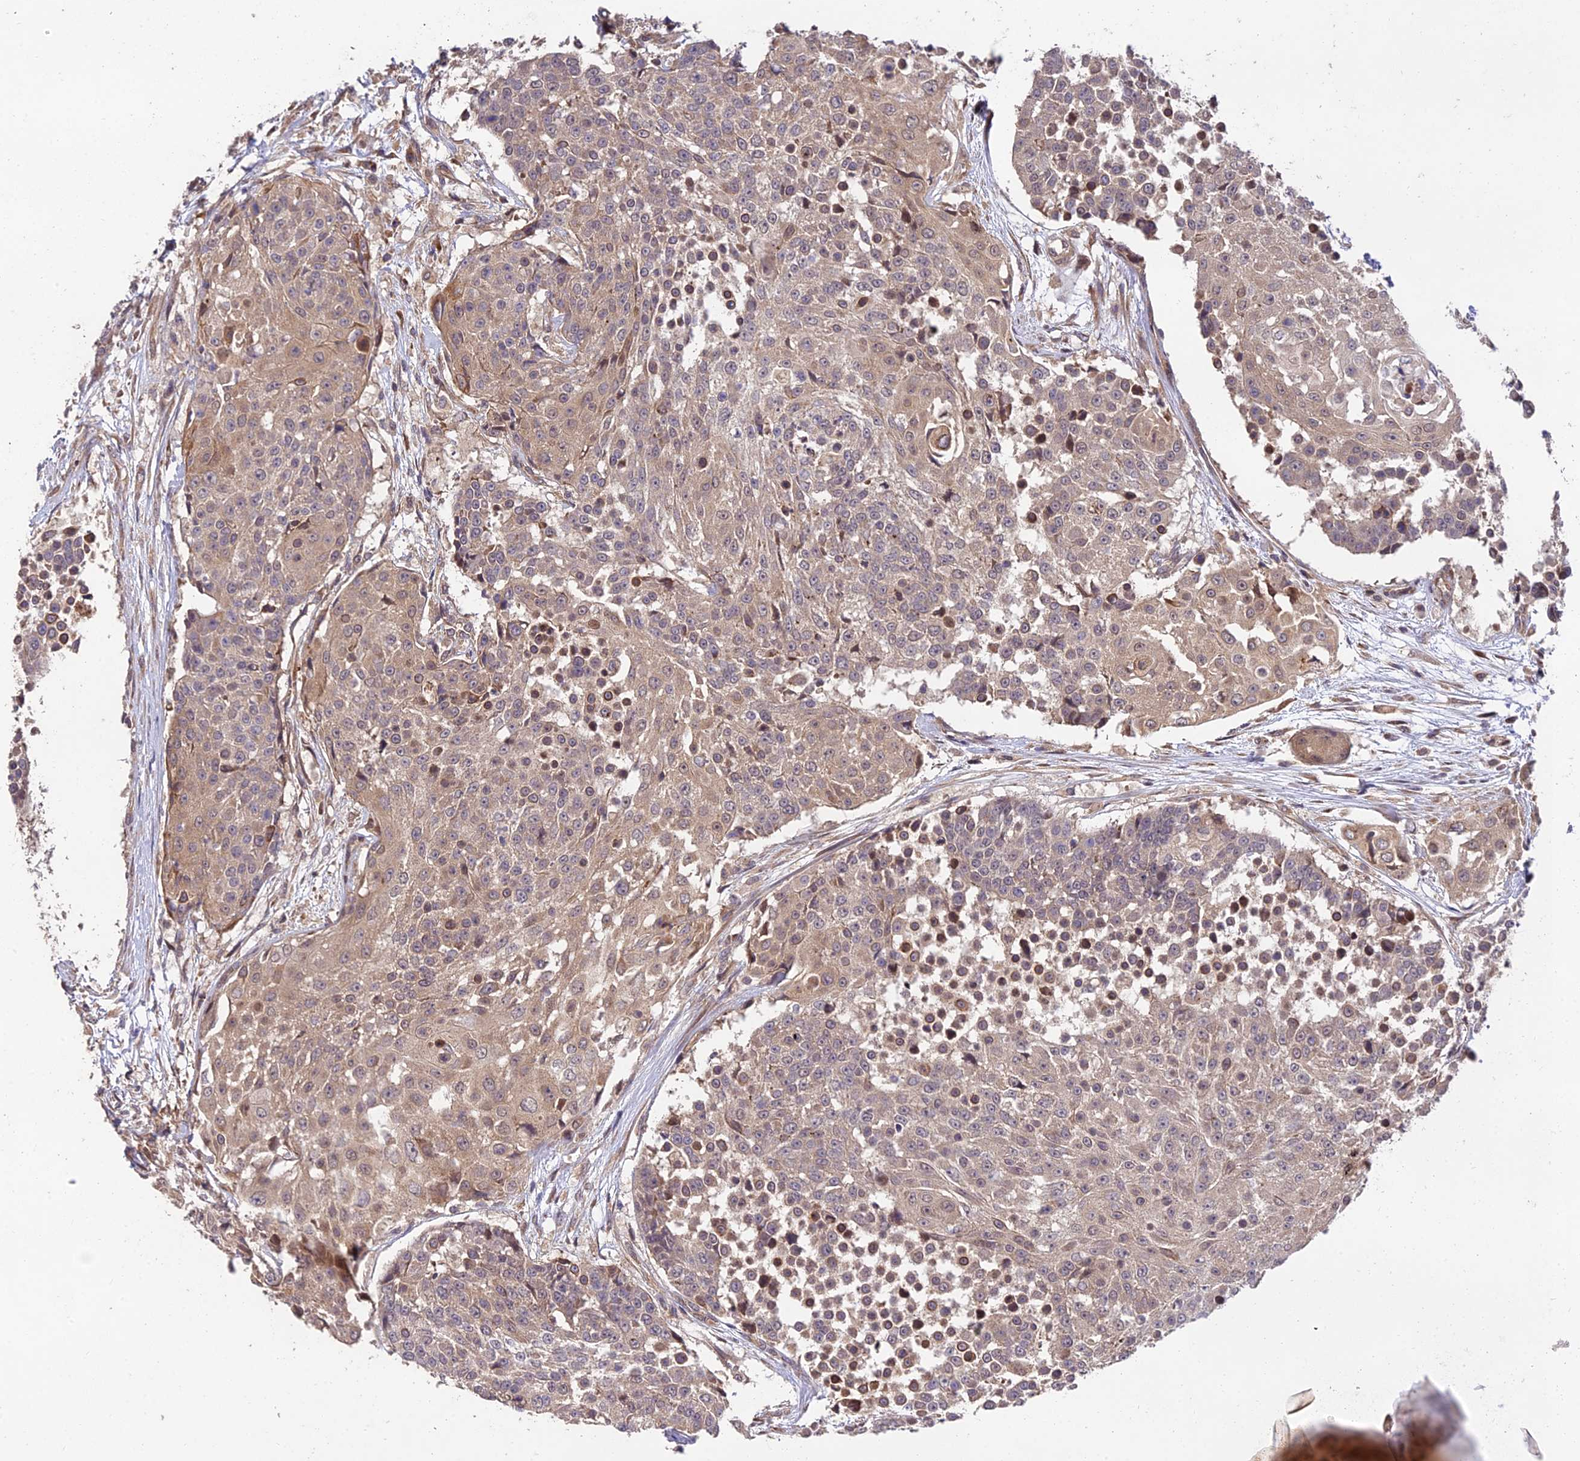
{"staining": {"intensity": "moderate", "quantity": "<25%", "location": "cytoplasmic/membranous,nuclear"}, "tissue": "urothelial cancer", "cell_type": "Tumor cells", "image_type": "cancer", "snomed": [{"axis": "morphology", "description": "Urothelial carcinoma, High grade"}, {"axis": "topography", "description": "Urinary bladder"}], "caption": "A histopathology image showing moderate cytoplasmic/membranous and nuclear expression in about <25% of tumor cells in urothelial cancer, as visualized by brown immunohistochemical staining.", "gene": "MKKS", "patient": {"sex": "female", "age": 63}}